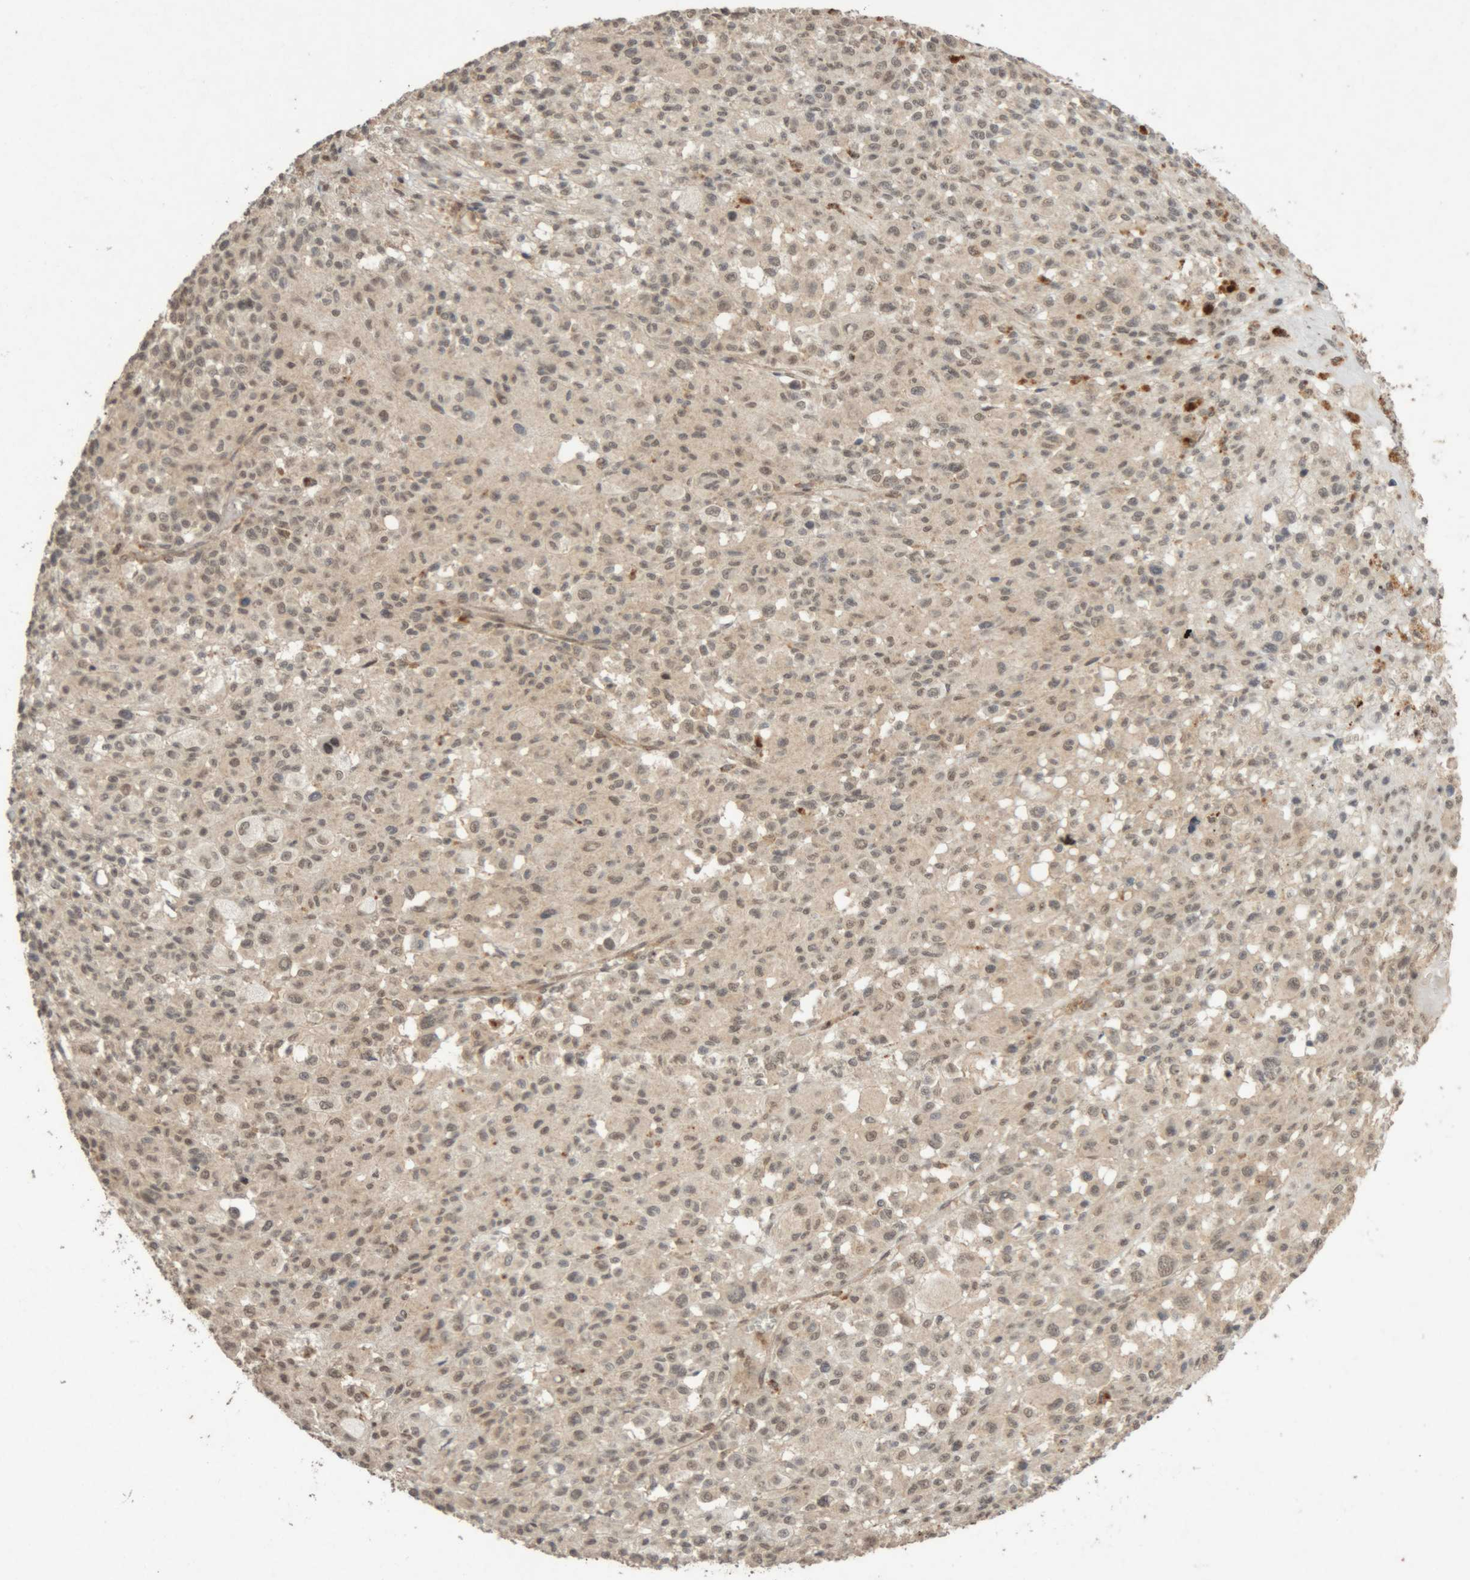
{"staining": {"intensity": "weak", "quantity": "25%-75%", "location": "cytoplasmic/membranous,nuclear"}, "tissue": "melanoma", "cell_type": "Tumor cells", "image_type": "cancer", "snomed": [{"axis": "morphology", "description": "Malignant melanoma, Metastatic site"}, {"axis": "topography", "description": "Skin"}], "caption": "The histopathology image demonstrates immunohistochemical staining of malignant melanoma (metastatic site). There is weak cytoplasmic/membranous and nuclear expression is identified in about 25%-75% of tumor cells.", "gene": "KEAP1", "patient": {"sex": "female", "age": 74}}